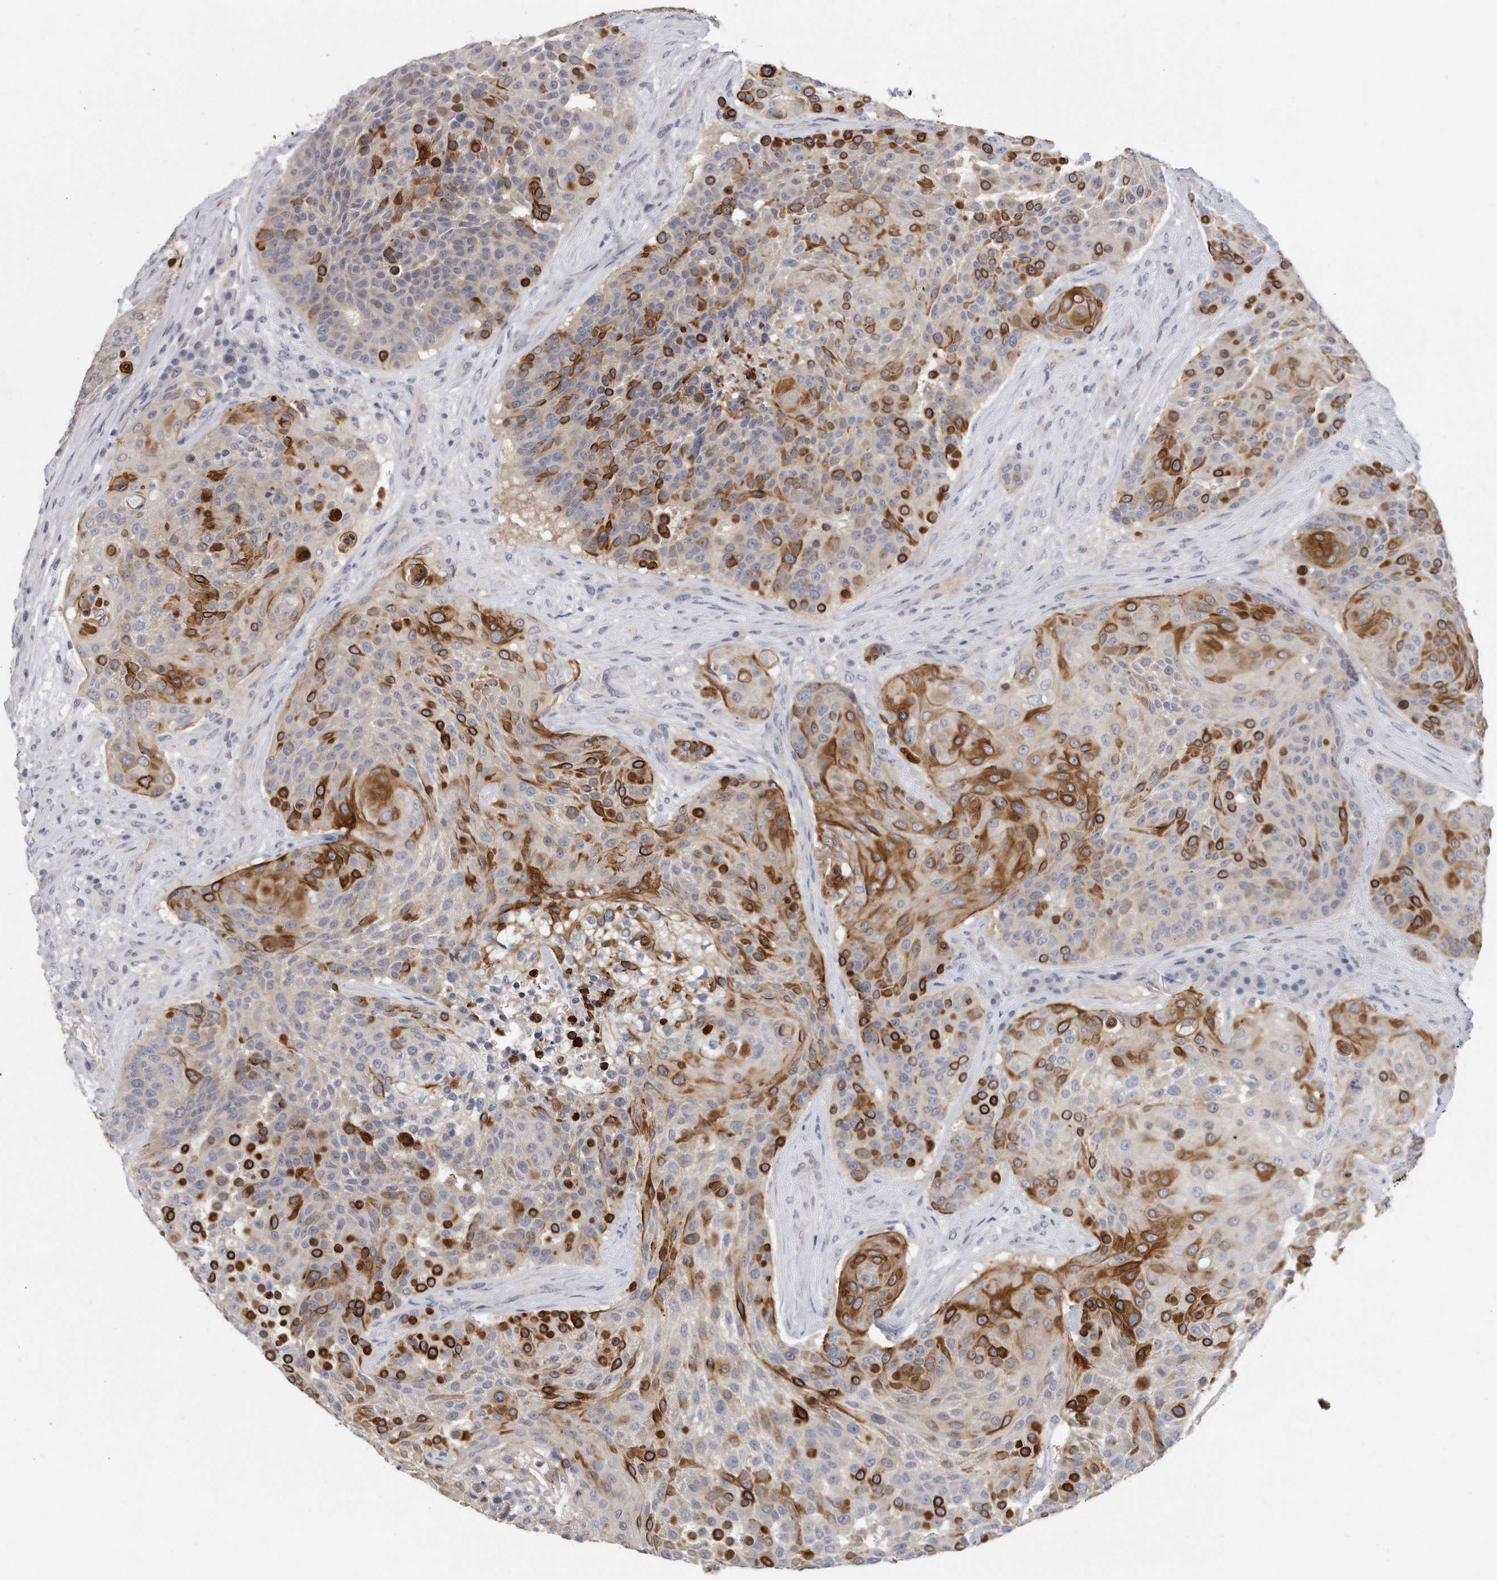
{"staining": {"intensity": "strong", "quantity": "25%-75%", "location": "cytoplasmic/membranous"}, "tissue": "urothelial cancer", "cell_type": "Tumor cells", "image_type": "cancer", "snomed": [{"axis": "morphology", "description": "Urothelial carcinoma, High grade"}, {"axis": "topography", "description": "Urinary bladder"}], "caption": "A micrograph of urothelial cancer stained for a protein demonstrates strong cytoplasmic/membranous brown staining in tumor cells.", "gene": "KLHL7", "patient": {"sex": "female", "age": 63}}